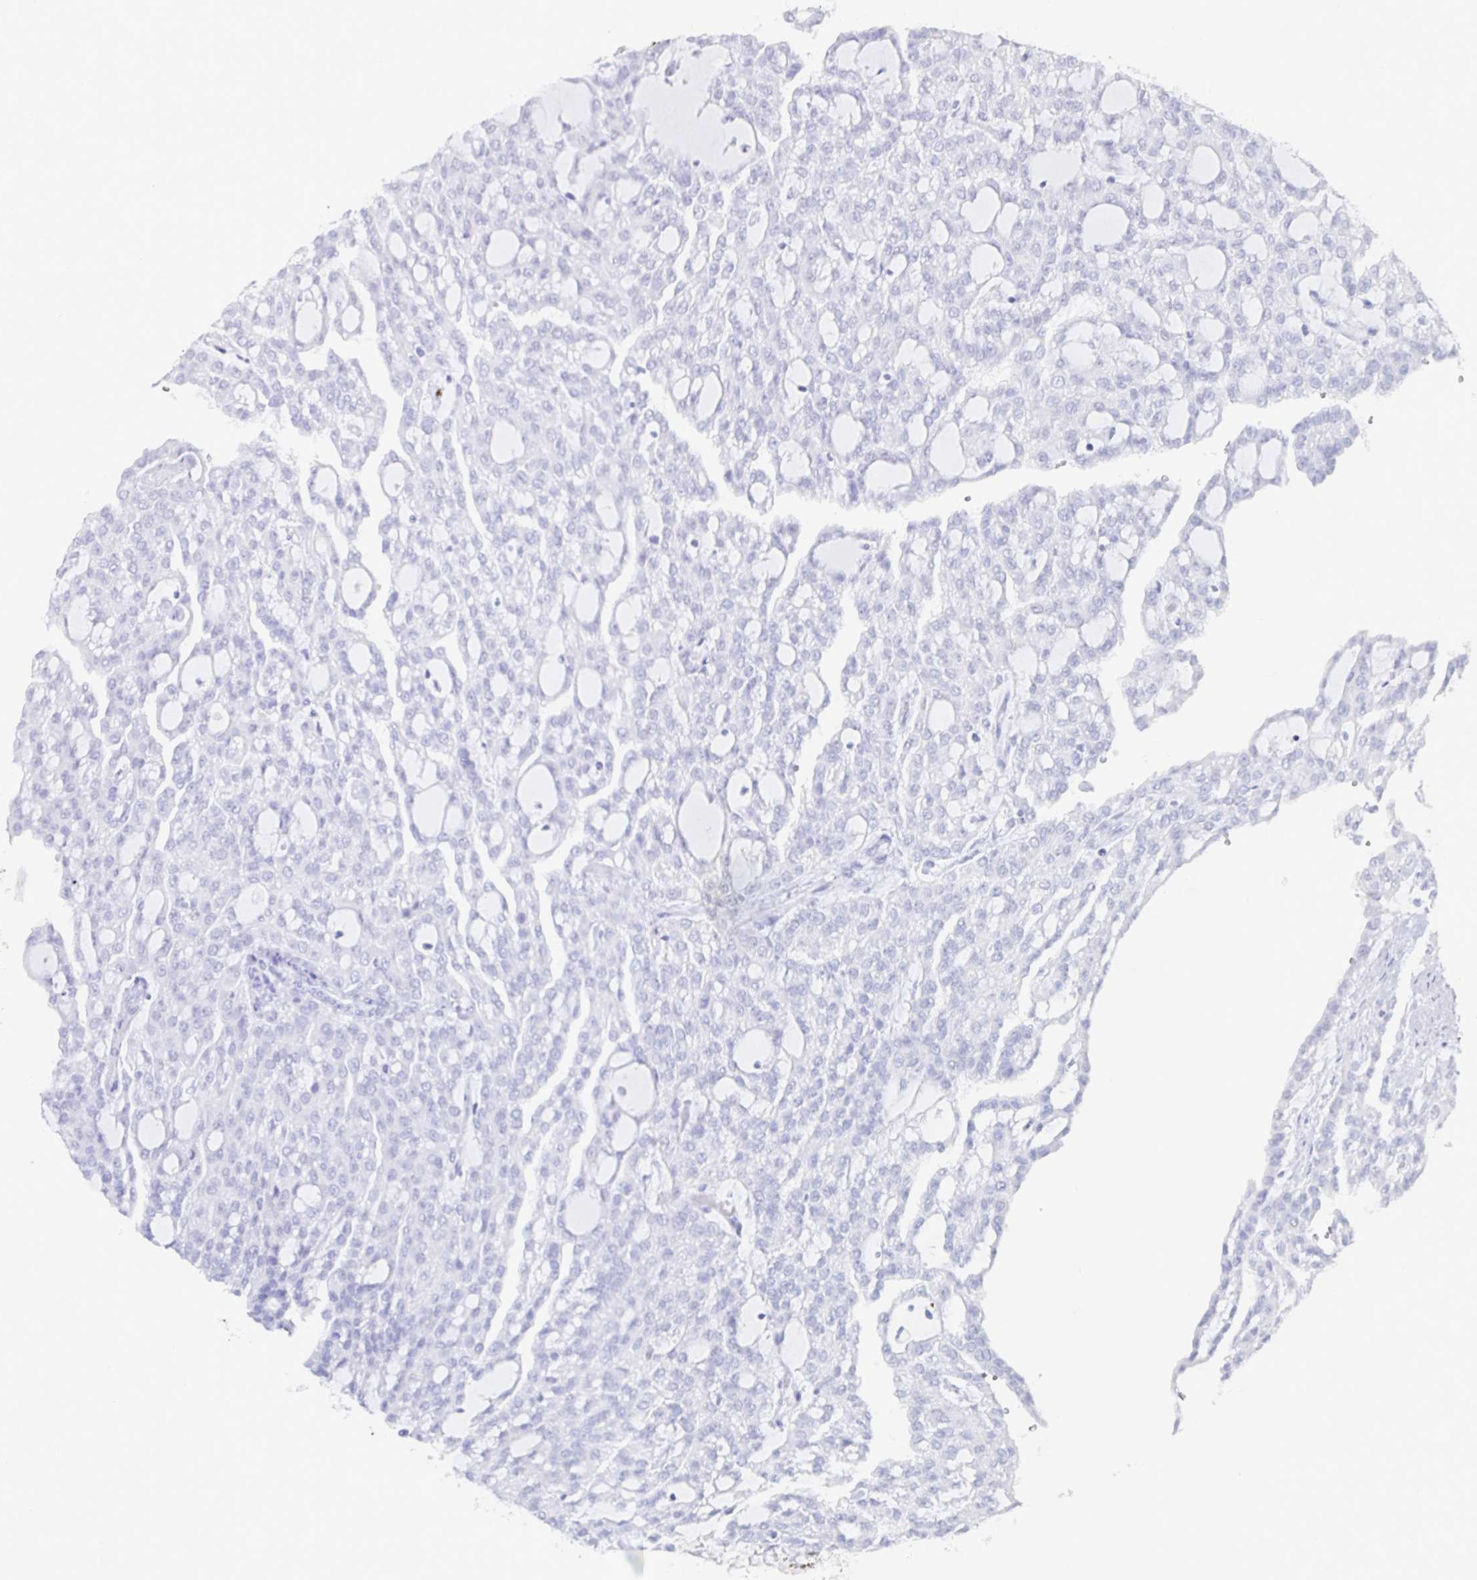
{"staining": {"intensity": "negative", "quantity": "none", "location": "none"}, "tissue": "renal cancer", "cell_type": "Tumor cells", "image_type": "cancer", "snomed": [{"axis": "morphology", "description": "Adenocarcinoma, NOS"}, {"axis": "topography", "description": "Kidney"}], "caption": "Immunohistochemistry (IHC) micrograph of renal adenocarcinoma stained for a protein (brown), which reveals no positivity in tumor cells.", "gene": "DDX39B", "patient": {"sex": "male", "age": 63}}